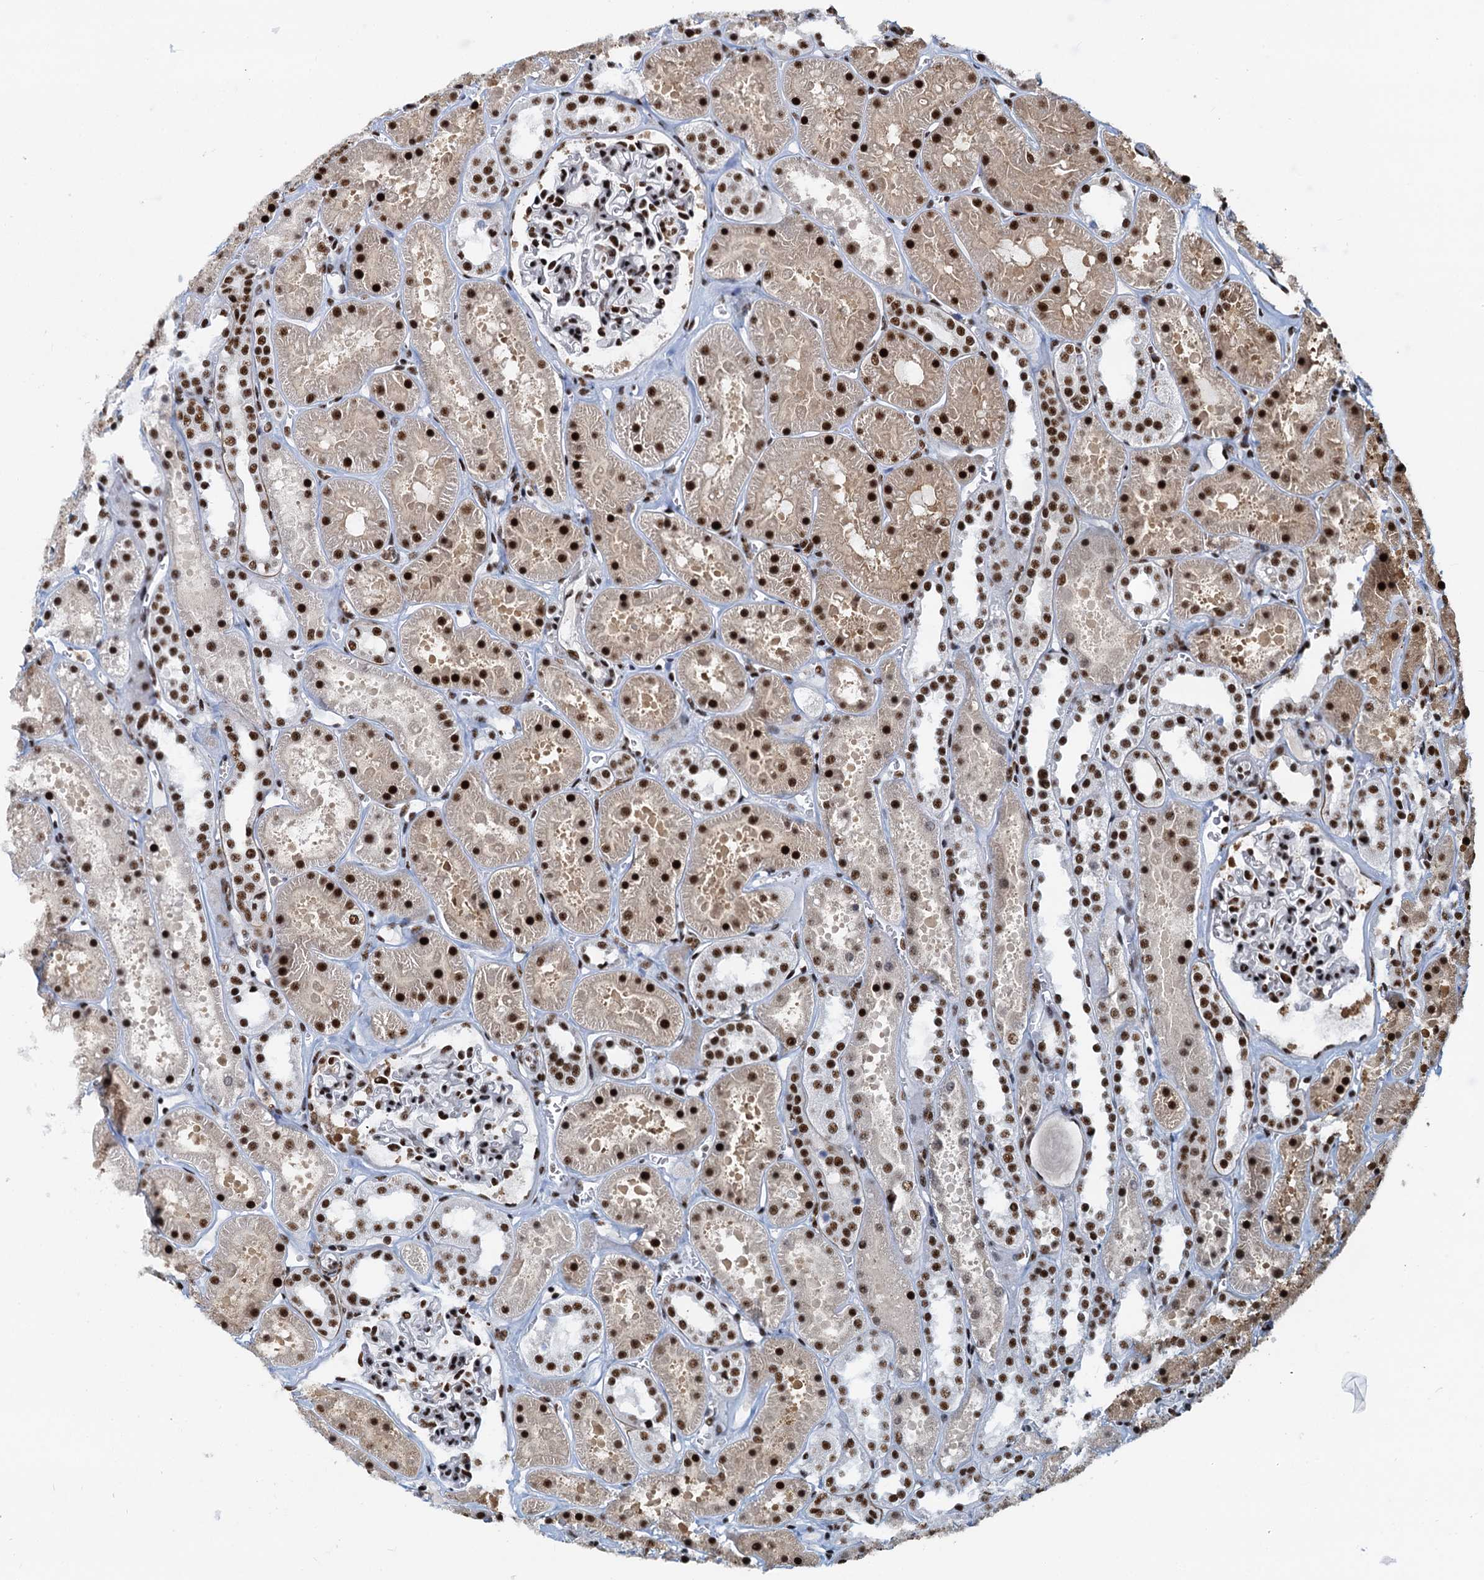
{"staining": {"intensity": "strong", "quantity": ">75%", "location": "nuclear"}, "tissue": "kidney", "cell_type": "Cells in glomeruli", "image_type": "normal", "snomed": [{"axis": "morphology", "description": "Normal tissue, NOS"}, {"axis": "topography", "description": "Kidney"}], "caption": "Kidney stained with a brown dye reveals strong nuclear positive positivity in about >75% of cells in glomeruli.", "gene": "RBM26", "patient": {"sex": "female", "age": 41}}